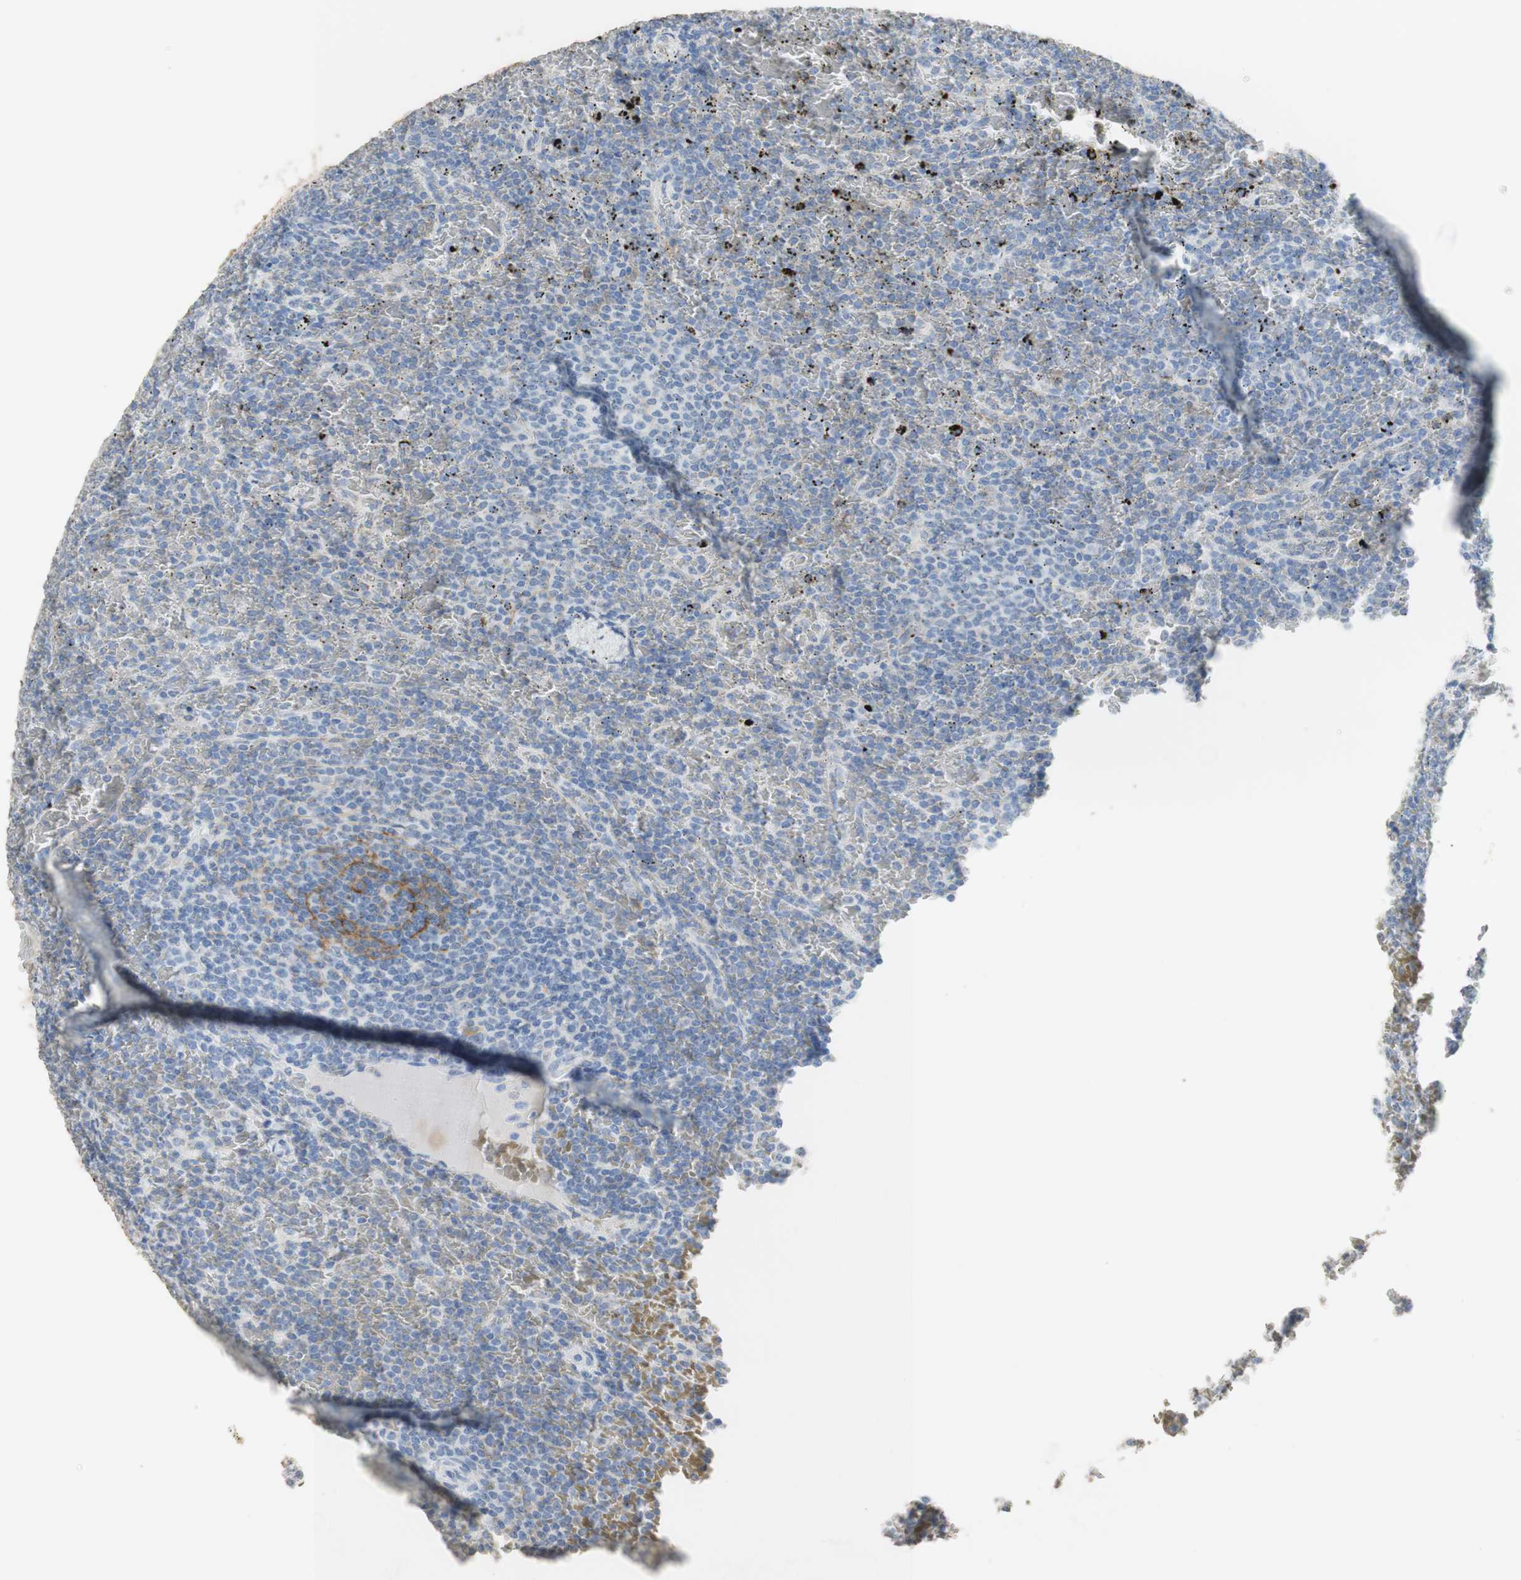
{"staining": {"intensity": "negative", "quantity": "none", "location": "none"}, "tissue": "lymphoma", "cell_type": "Tumor cells", "image_type": "cancer", "snomed": [{"axis": "morphology", "description": "Malignant lymphoma, non-Hodgkin's type, Low grade"}, {"axis": "topography", "description": "Spleen"}], "caption": "This is an immunohistochemistry histopathology image of human malignant lymphoma, non-Hodgkin's type (low-grade). There is no staining in tumor cells.", "gene": "L1CAM", "patient": {"sex": "female", "age": 77}}